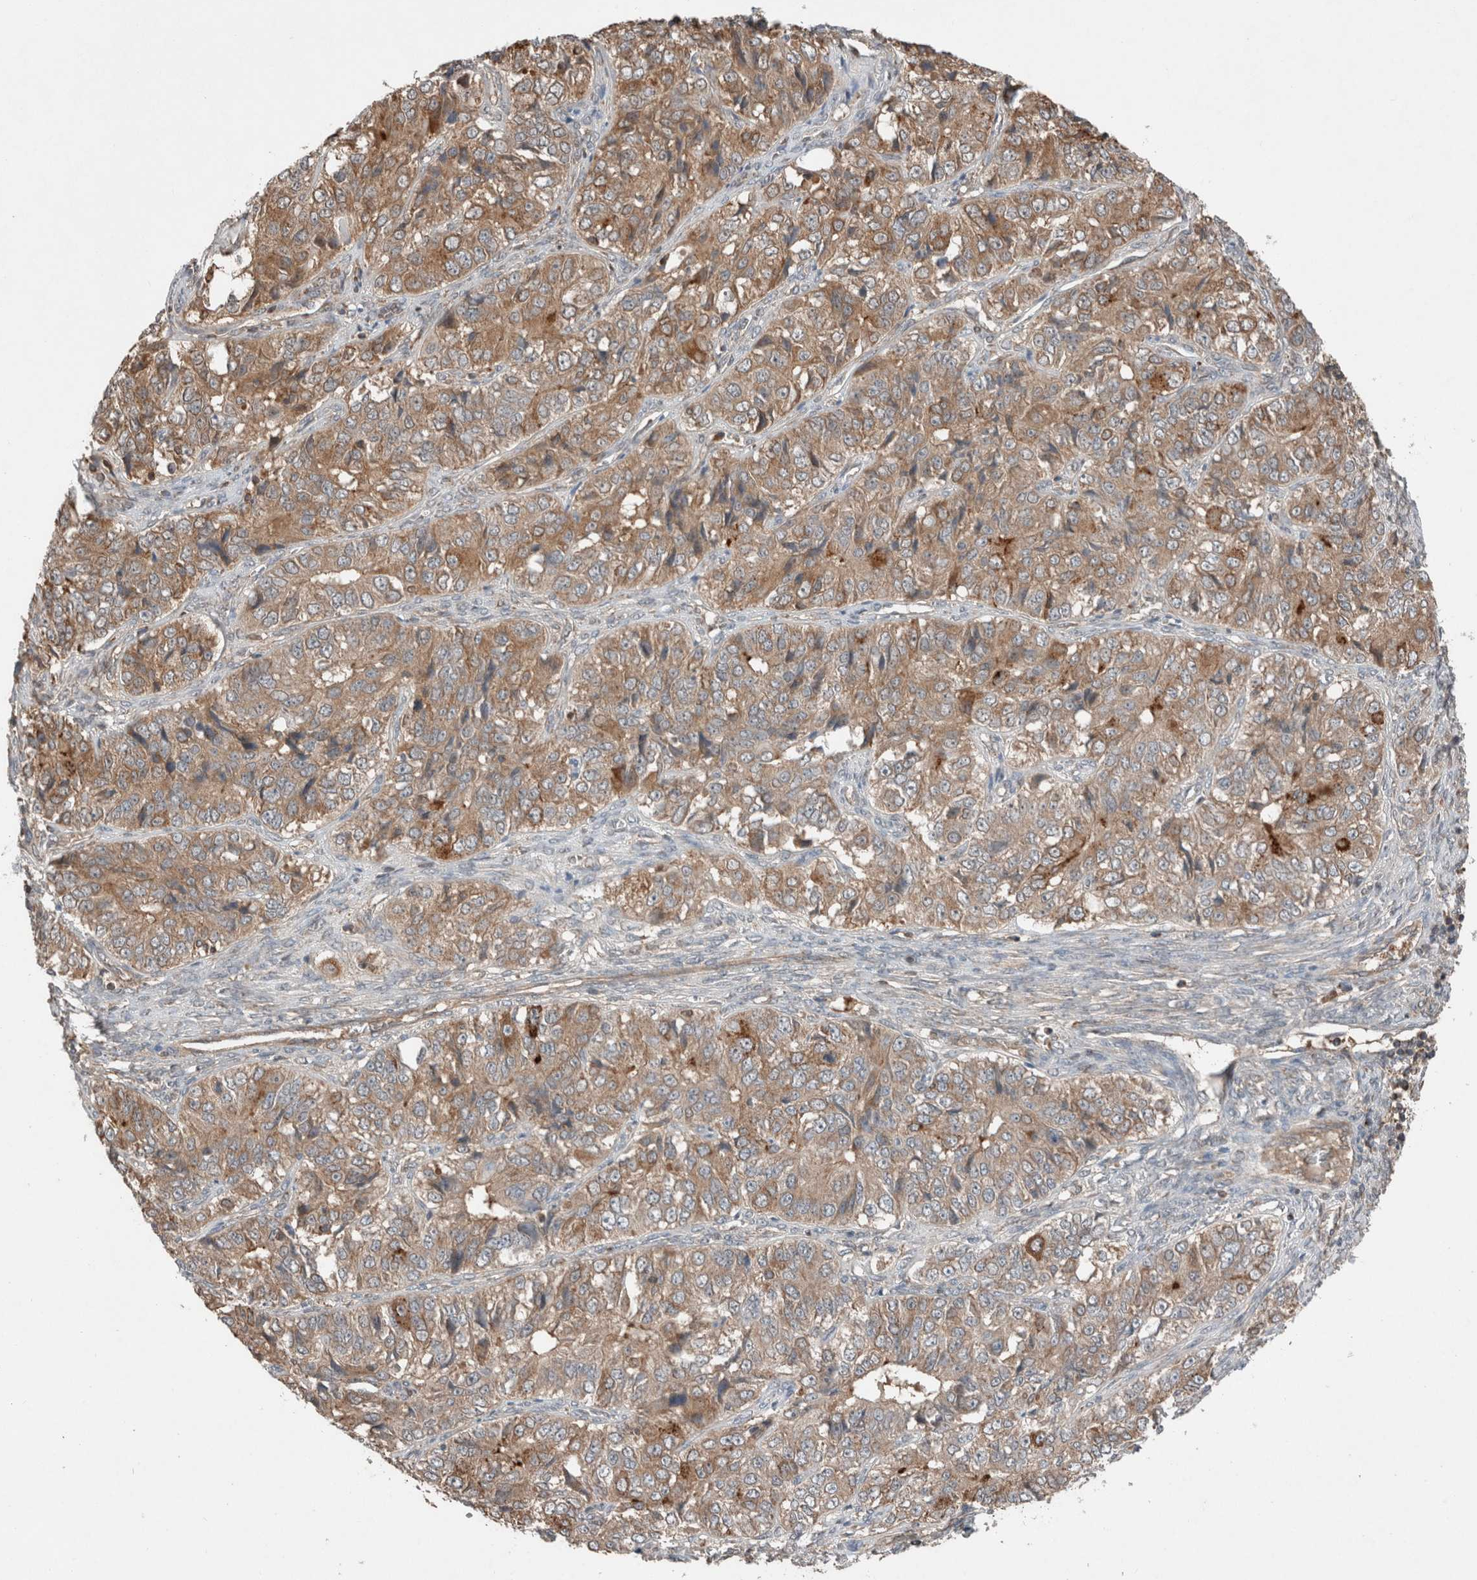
{"staining": {"intensity": "moderate", "quantity": ">75%", "location": "cytoplasmic/membranous"}, "tissue": "ovarian cancer", "cell_type": "Tumor cells", "image_type": "cancer", "snomed": [{"axis": "morphology", "description": "Carcinoma, endometroid"}, {"axis": "topography", "description": "Ovary"}], "caption": "About >75% of tumor cells in human ovarian cancer display moderate cytoplasmic/membranous protein expression as visualized by brown immunohistochemical staining.", "gene": "KLK14", "patient": {"sex": "female", "age": 51}}